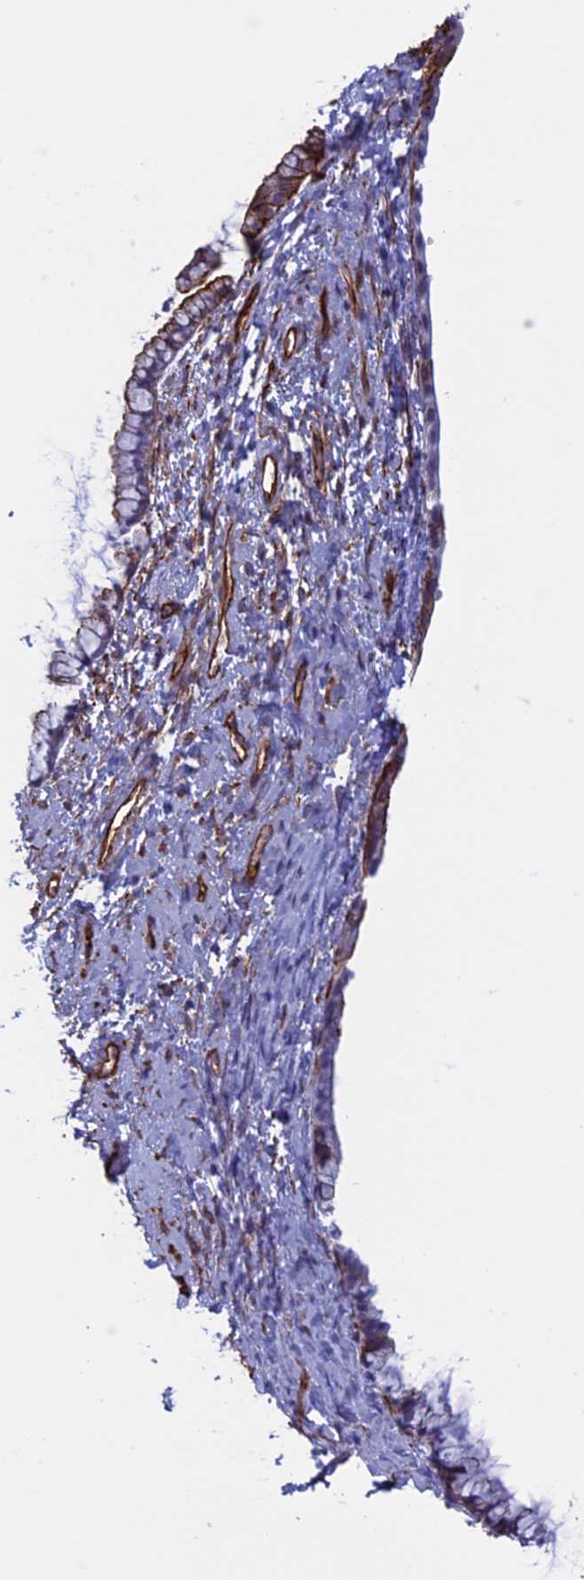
{"staining": {"intensity": "weak", "quantity": "<25%", "location": "cytoplasmic/membranous"}, "tissue": "cervix", "cell_type": "Glandular cells", "image_type": "normal", "snomed": [{"axis": "morphology", "description": "Normal tissue, NOS"}, {"axis": "topography", "description": "Cervix"}], "caption": "IHC photomicrograph of normal cervix stained for a protein (brown), which demonstrates no staining in glandular cells.", "gene": "ANGPTL2", "patient": {"sex": "female", "age": 57}}